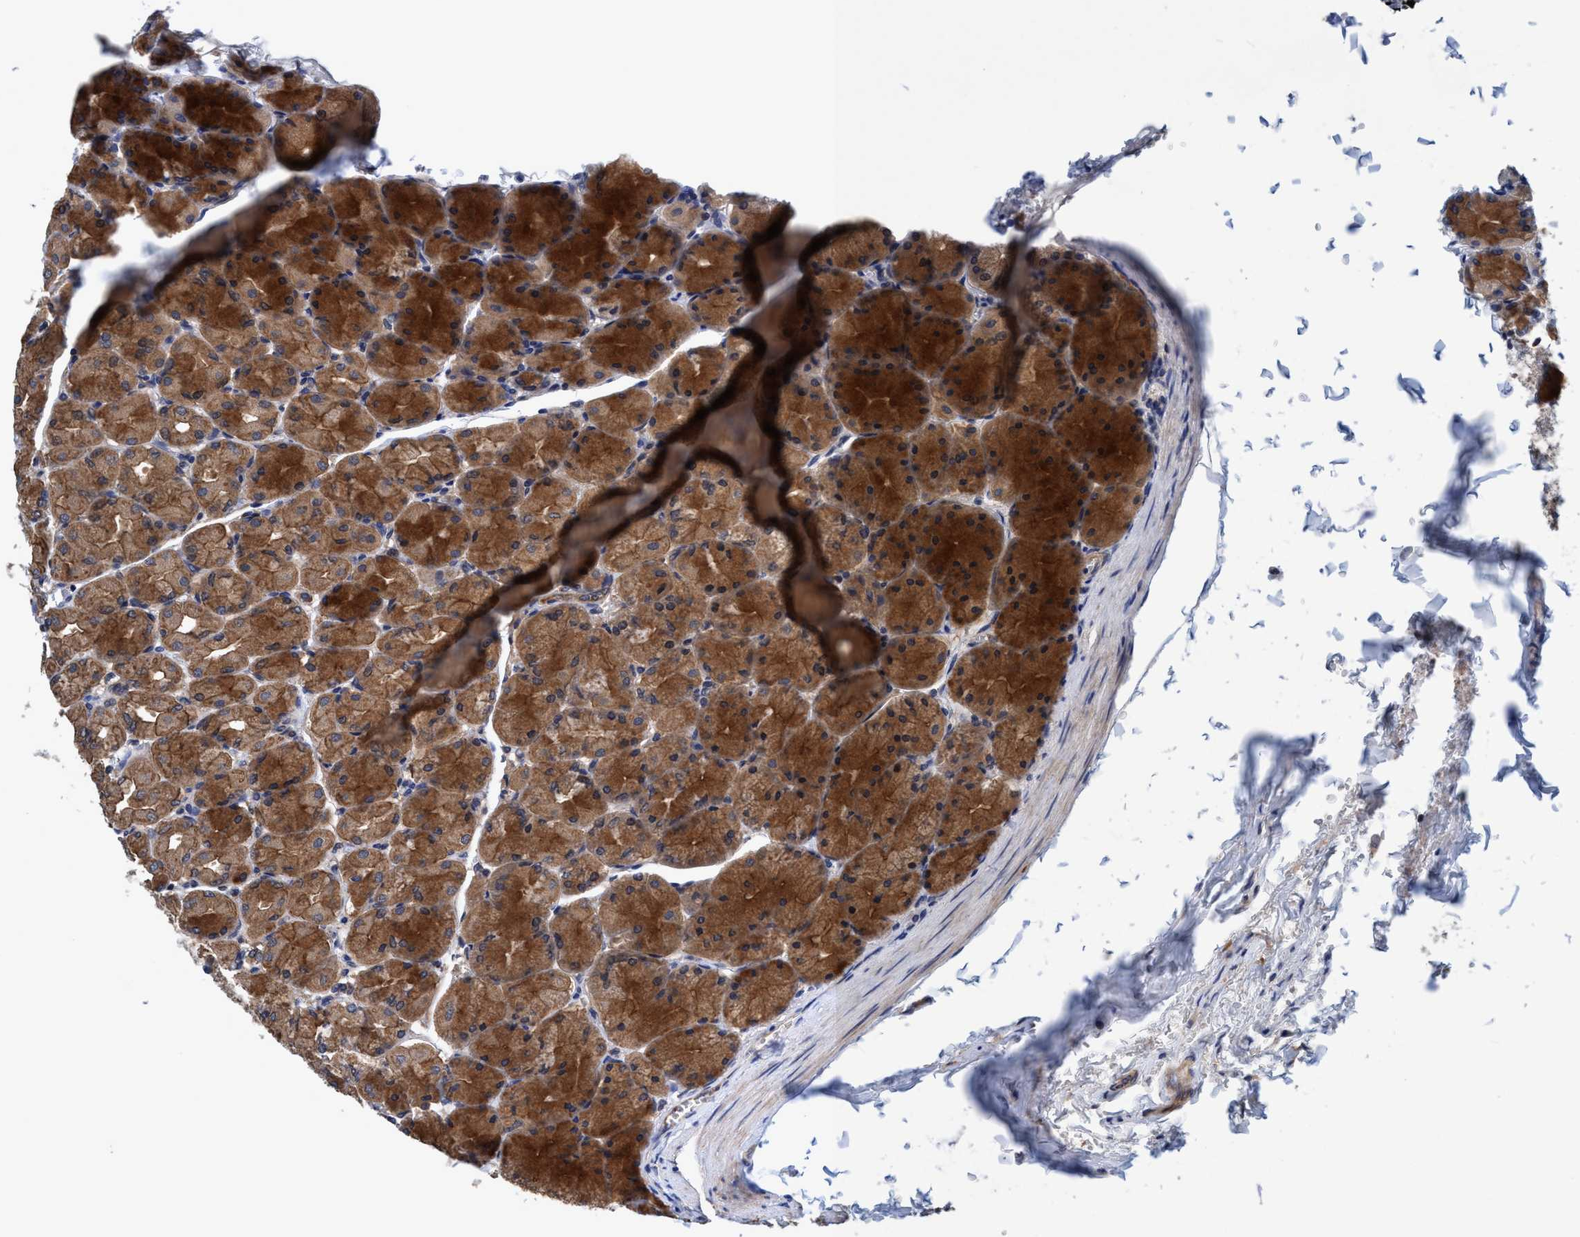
{"staining": {"intensity": "strong", "quantity": ">75%", "location": "cytoplasmic/membranous"}, "tissue": "stomach", "cell_type": "Glandular cells", "image_type": "normal", "snomed": [{"axis": "morphology", "description": "Normal tissue, NOS"}, {"axis": "topography", "description": "Stomach, upper"}], "caption": "Immunohistochemical staining of normal human stomach exhibits >75% levels of strong cytoplasmic/membranous protein staining in about >75% of glandular cells. (DAB (3,3'-diaminobenzidine) IHC, brown staining for protein, blue staining for nuclei).", "gene": "CALCOCO2", "patient": {"sex": "female", "age": 56}}